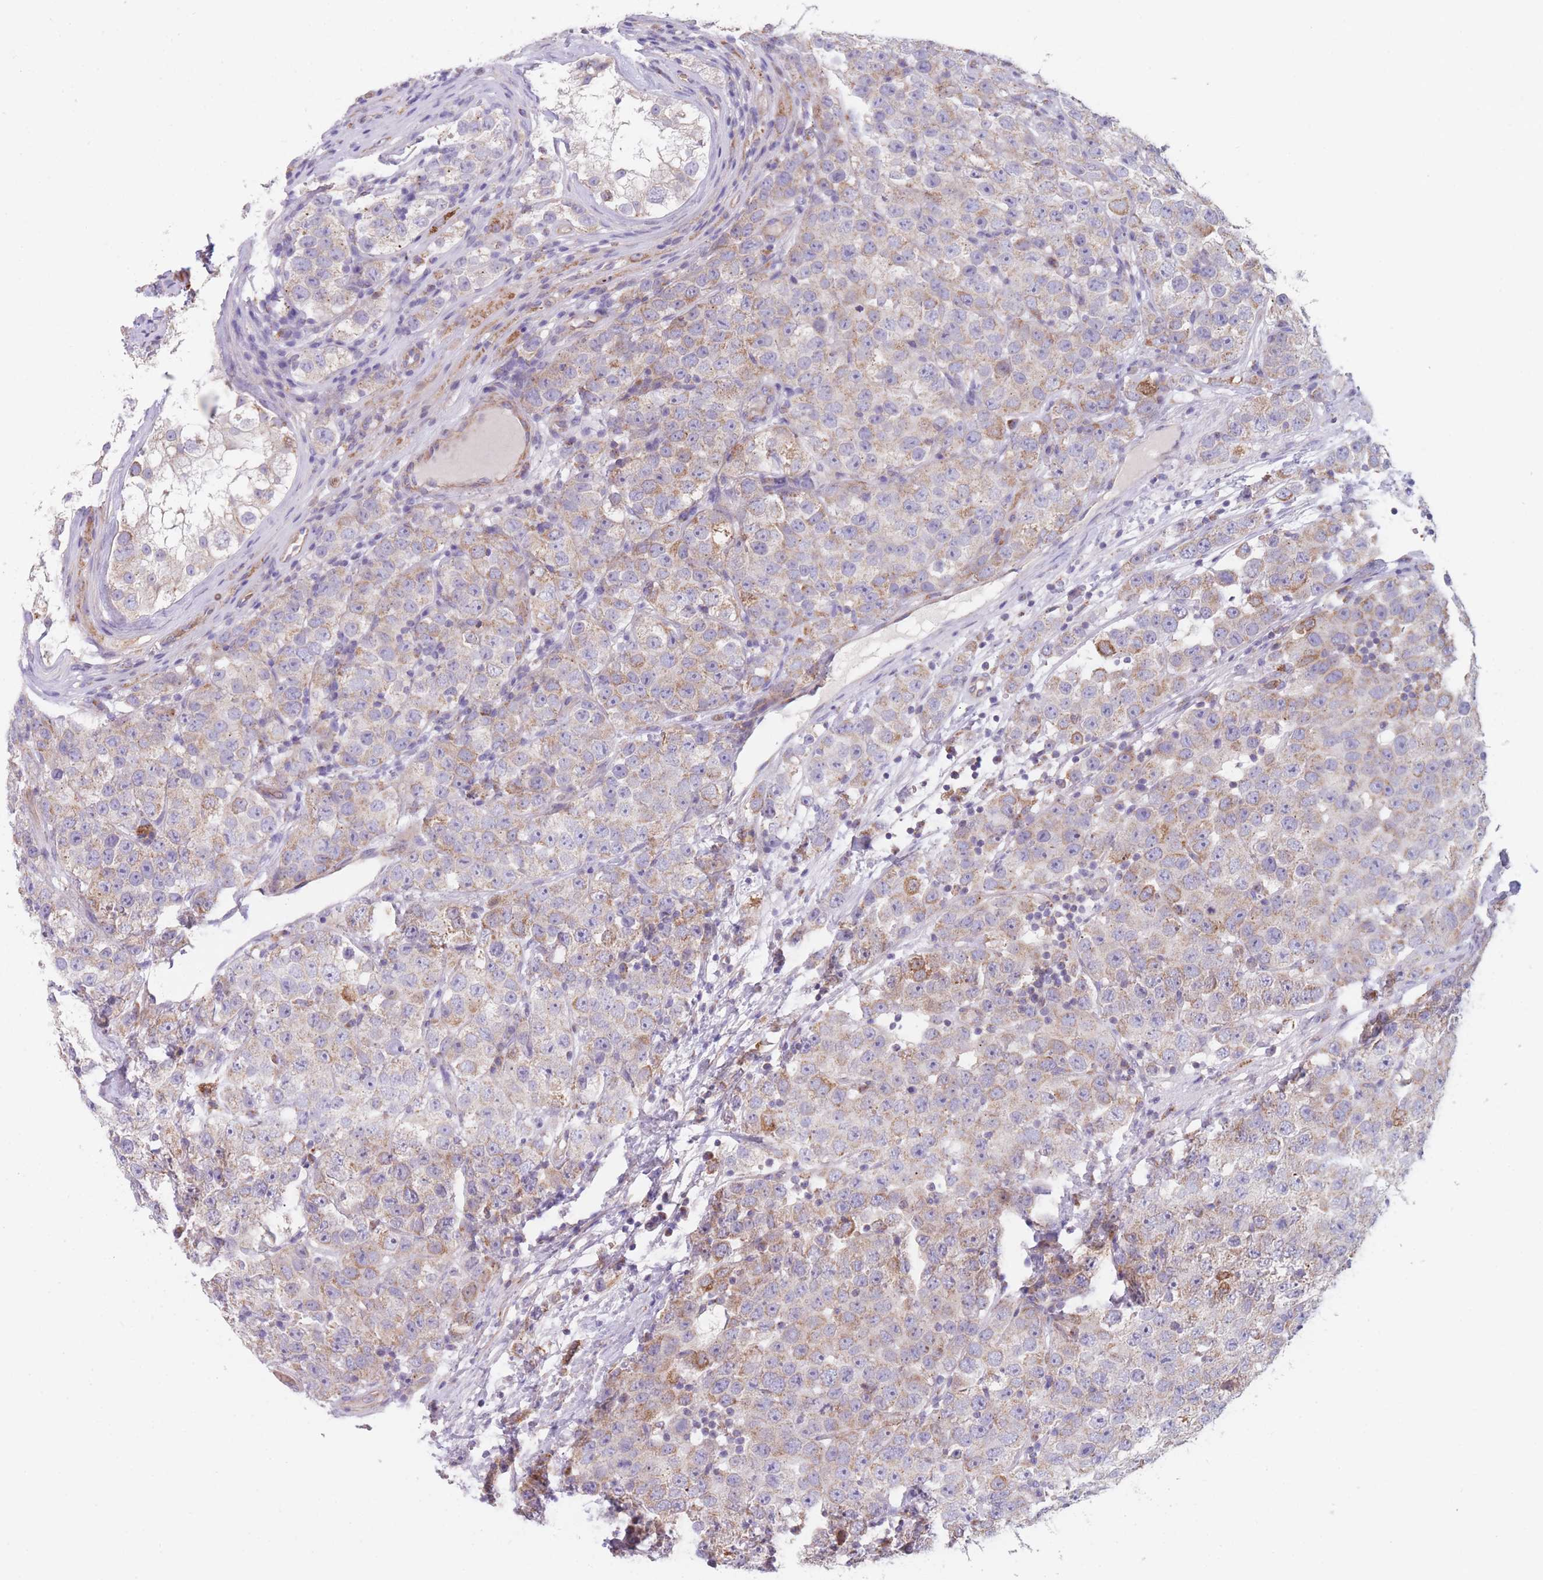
{"staining": {"intensity": "negative", "quantity": "none", "location": "none"}, "tissue": "testis cancer", "cell_type": "Tumor cells", "image_type": "cancer", "snomed": [{"axis": "morphology", "description": "Seminoma, NOS"}, {"axis": "topography", "description": "Testis"}], "caption": "A high-resolution image shows immunohistochemistry staining of testis seminoma, which shows no significant positivity in tumor cells.", "gene": "SMPD4", "patient": {"sex": "male", "age": 28}}